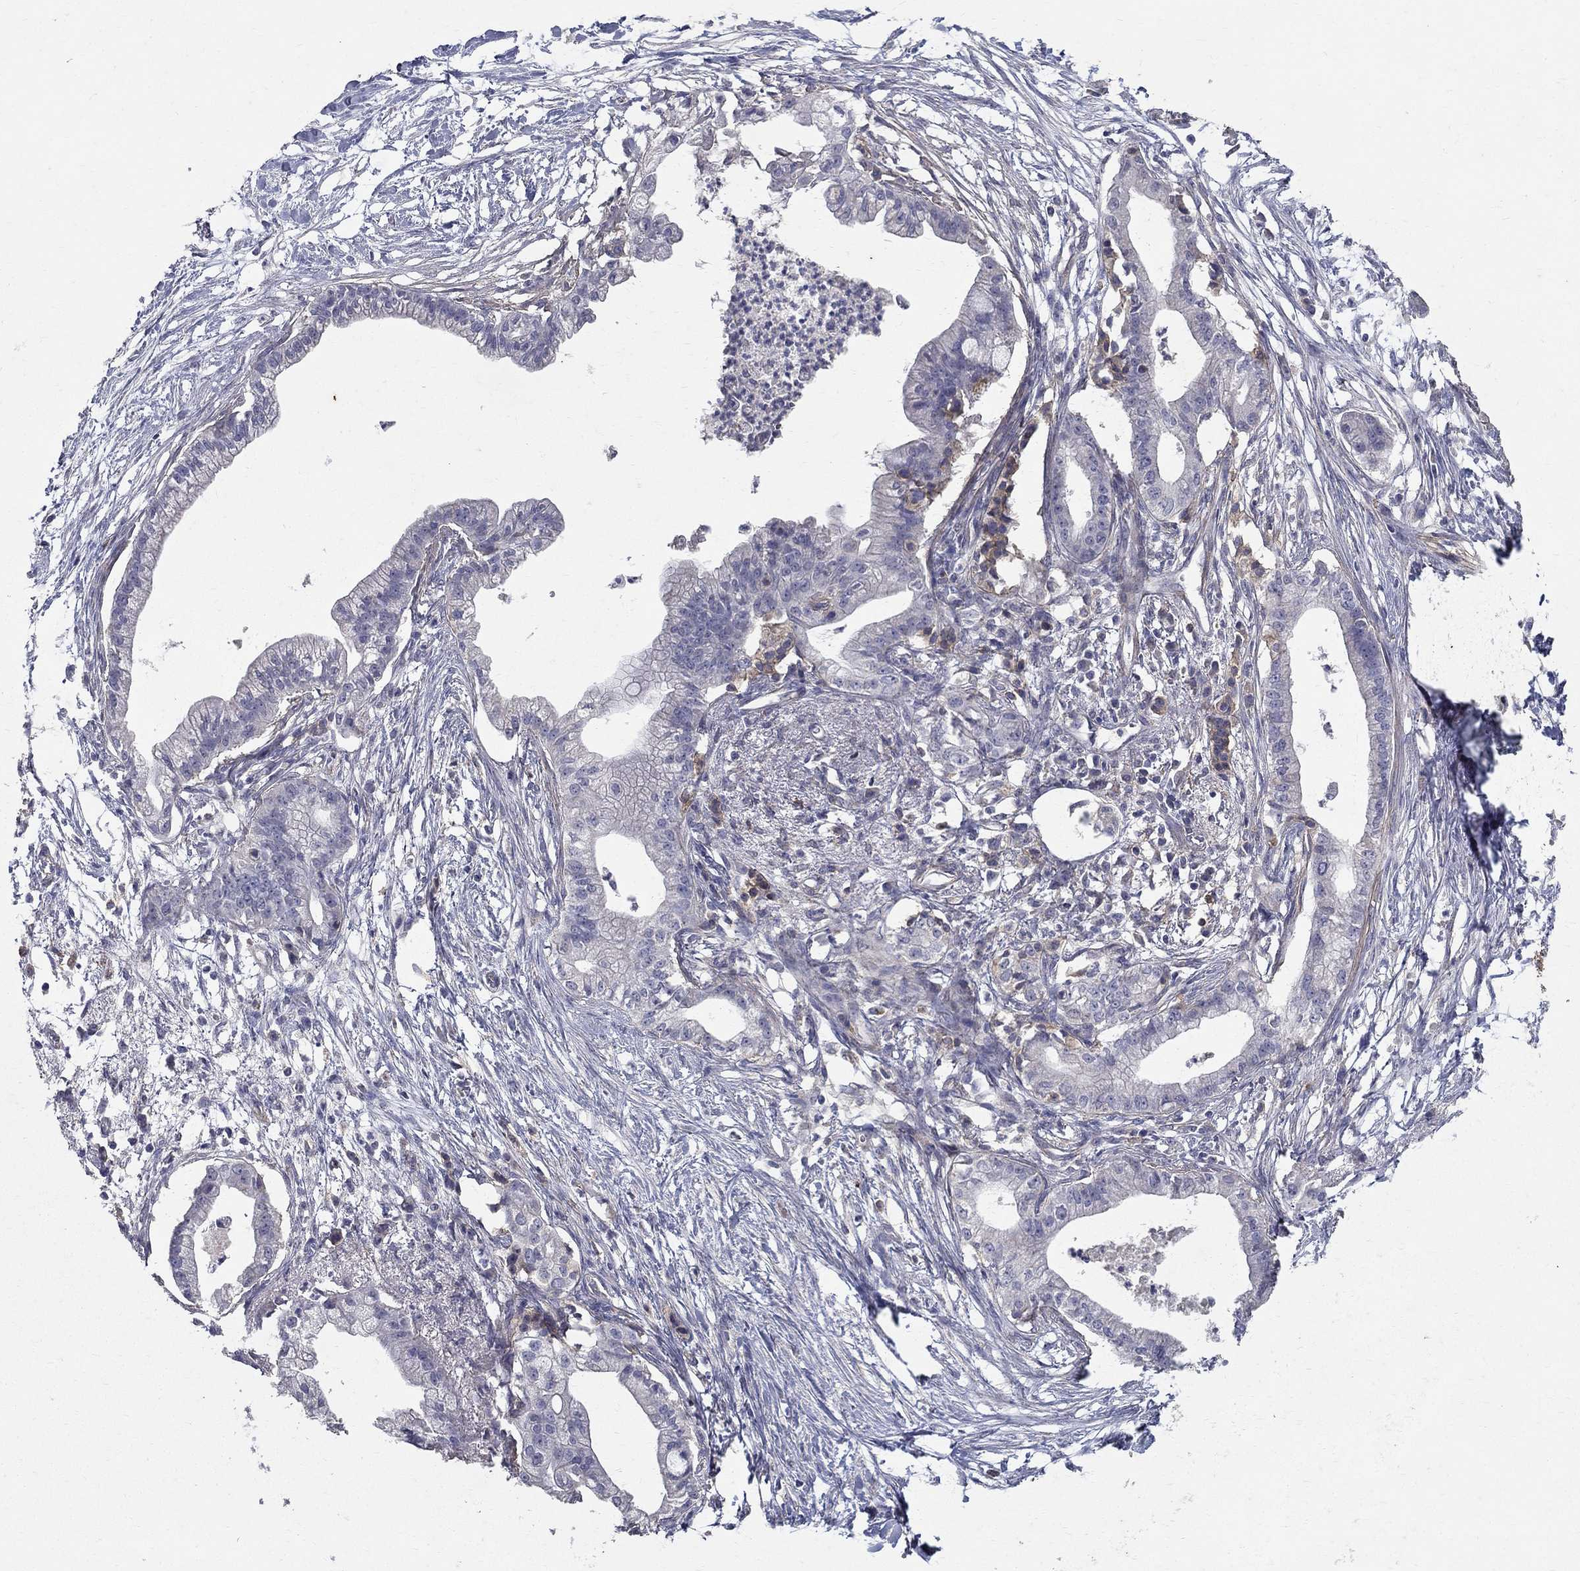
{"staining": {"intensity": "negative", "quantity": "none", "location": "none"}, "tissue": "pancreatic cancer", "cell_type": "Tumor cells", "image_type": "cancer", "snomed": [{"axis": "morphology", "description": "Normal tissue, NOS"}, {"axis": "morphology", "description": "Adenocarcinoma, NOS"}, {"axis": "topography", "description": "Pancreas"}], "caption": "IHC micrograph of neoplastic tissue: human pancreatic adenocarcinoma stained with DAB displays no significant protein positivity in tumor cells. Nuclei are stained in blue.", "gene": "MPP2", "patient": {"sex": "female", "age": 58}}